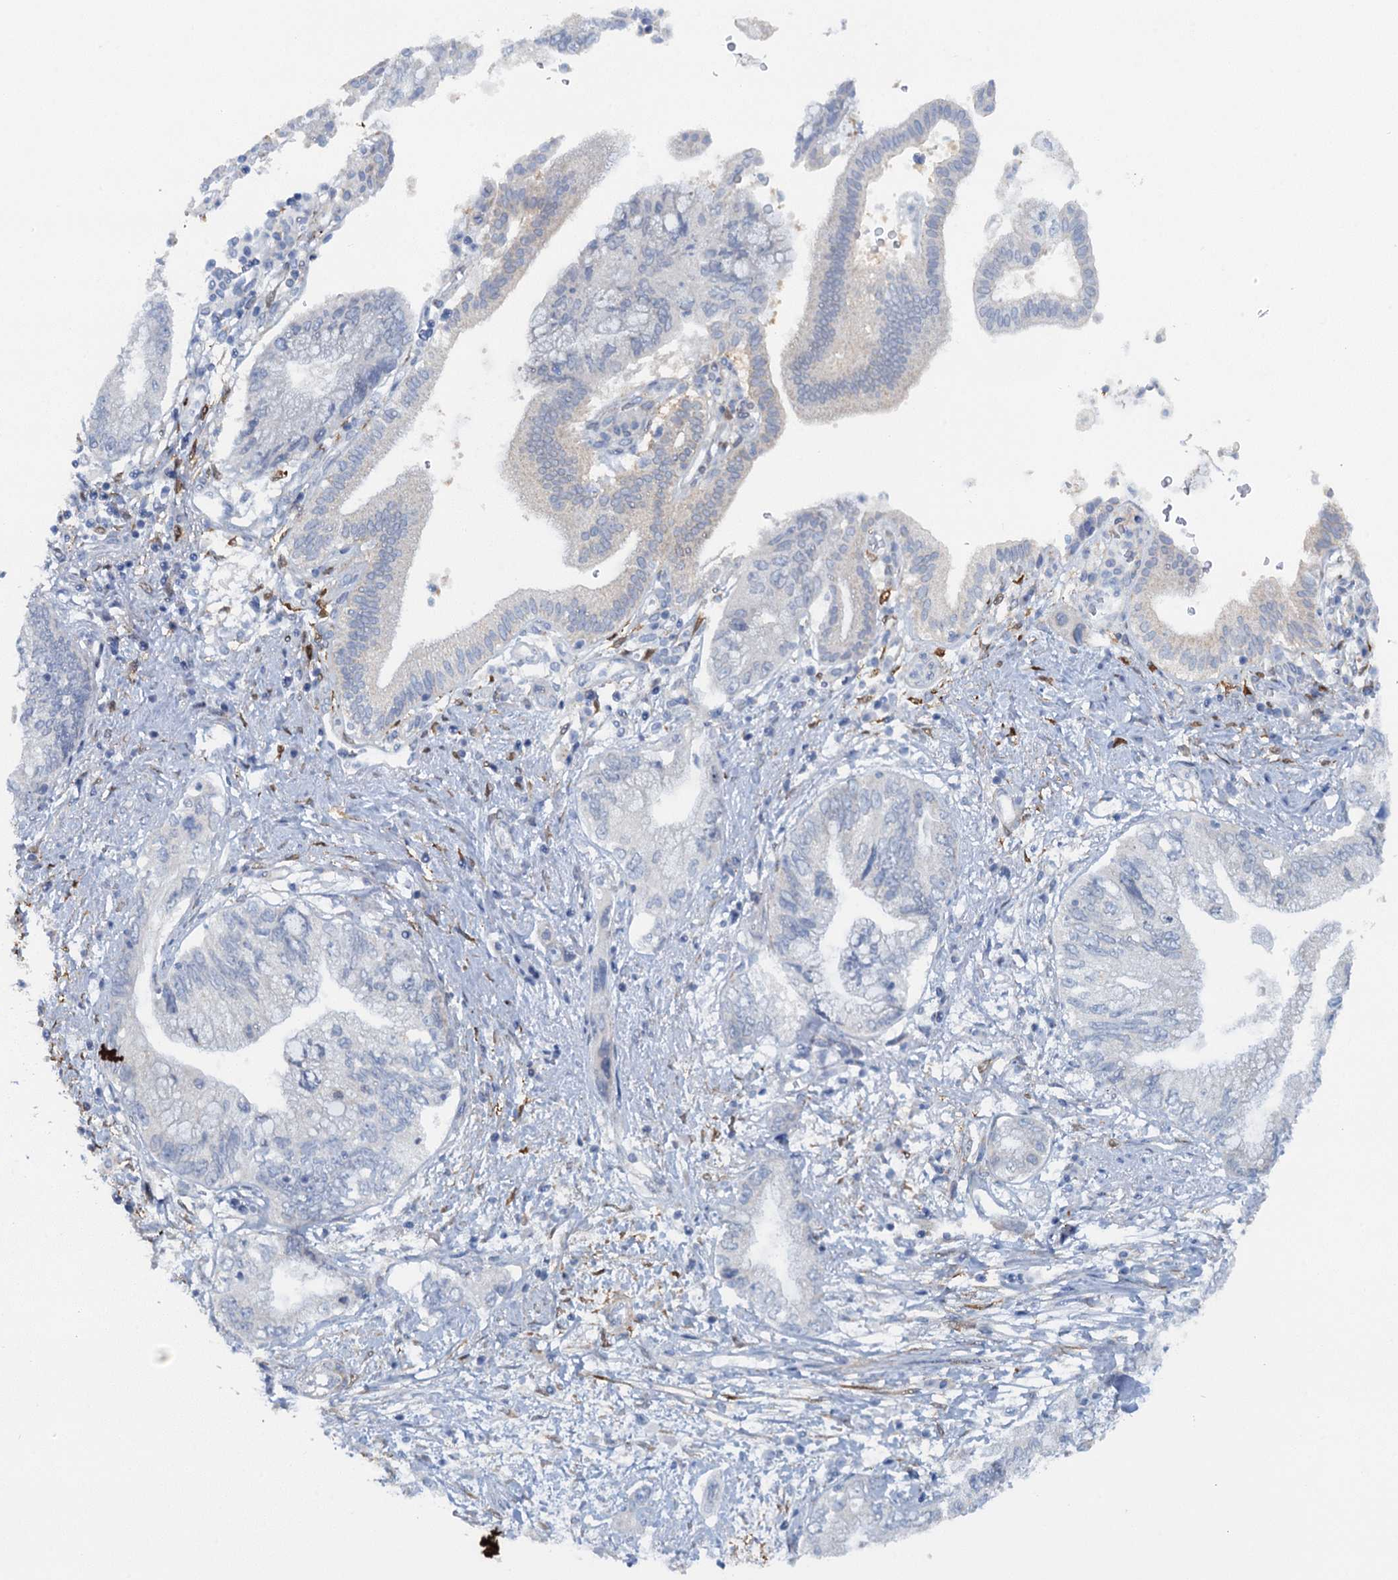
{"staining": {"intensity": "negative", "quantity": "none", "location": "none"}, "tissue": "pancreatic cancer", "cell_type": "Tumor cells", "image_type": "cancer", "snomed": [{"axis": "morphology", "description": "Adenocarcinoma, NOS"}, {"axis": "topography", "description": "Pancreas"}], "caption": "IHC photomicrograph of neoplastic tissue: human adenocarcinoma (pancreatic) stained with DAB (3,3'-diaminobenzidine) displays no significant protein staining in tumor cells.", "gene": "POGLUT3", "patient": {"sex": "female", "age": 73}}